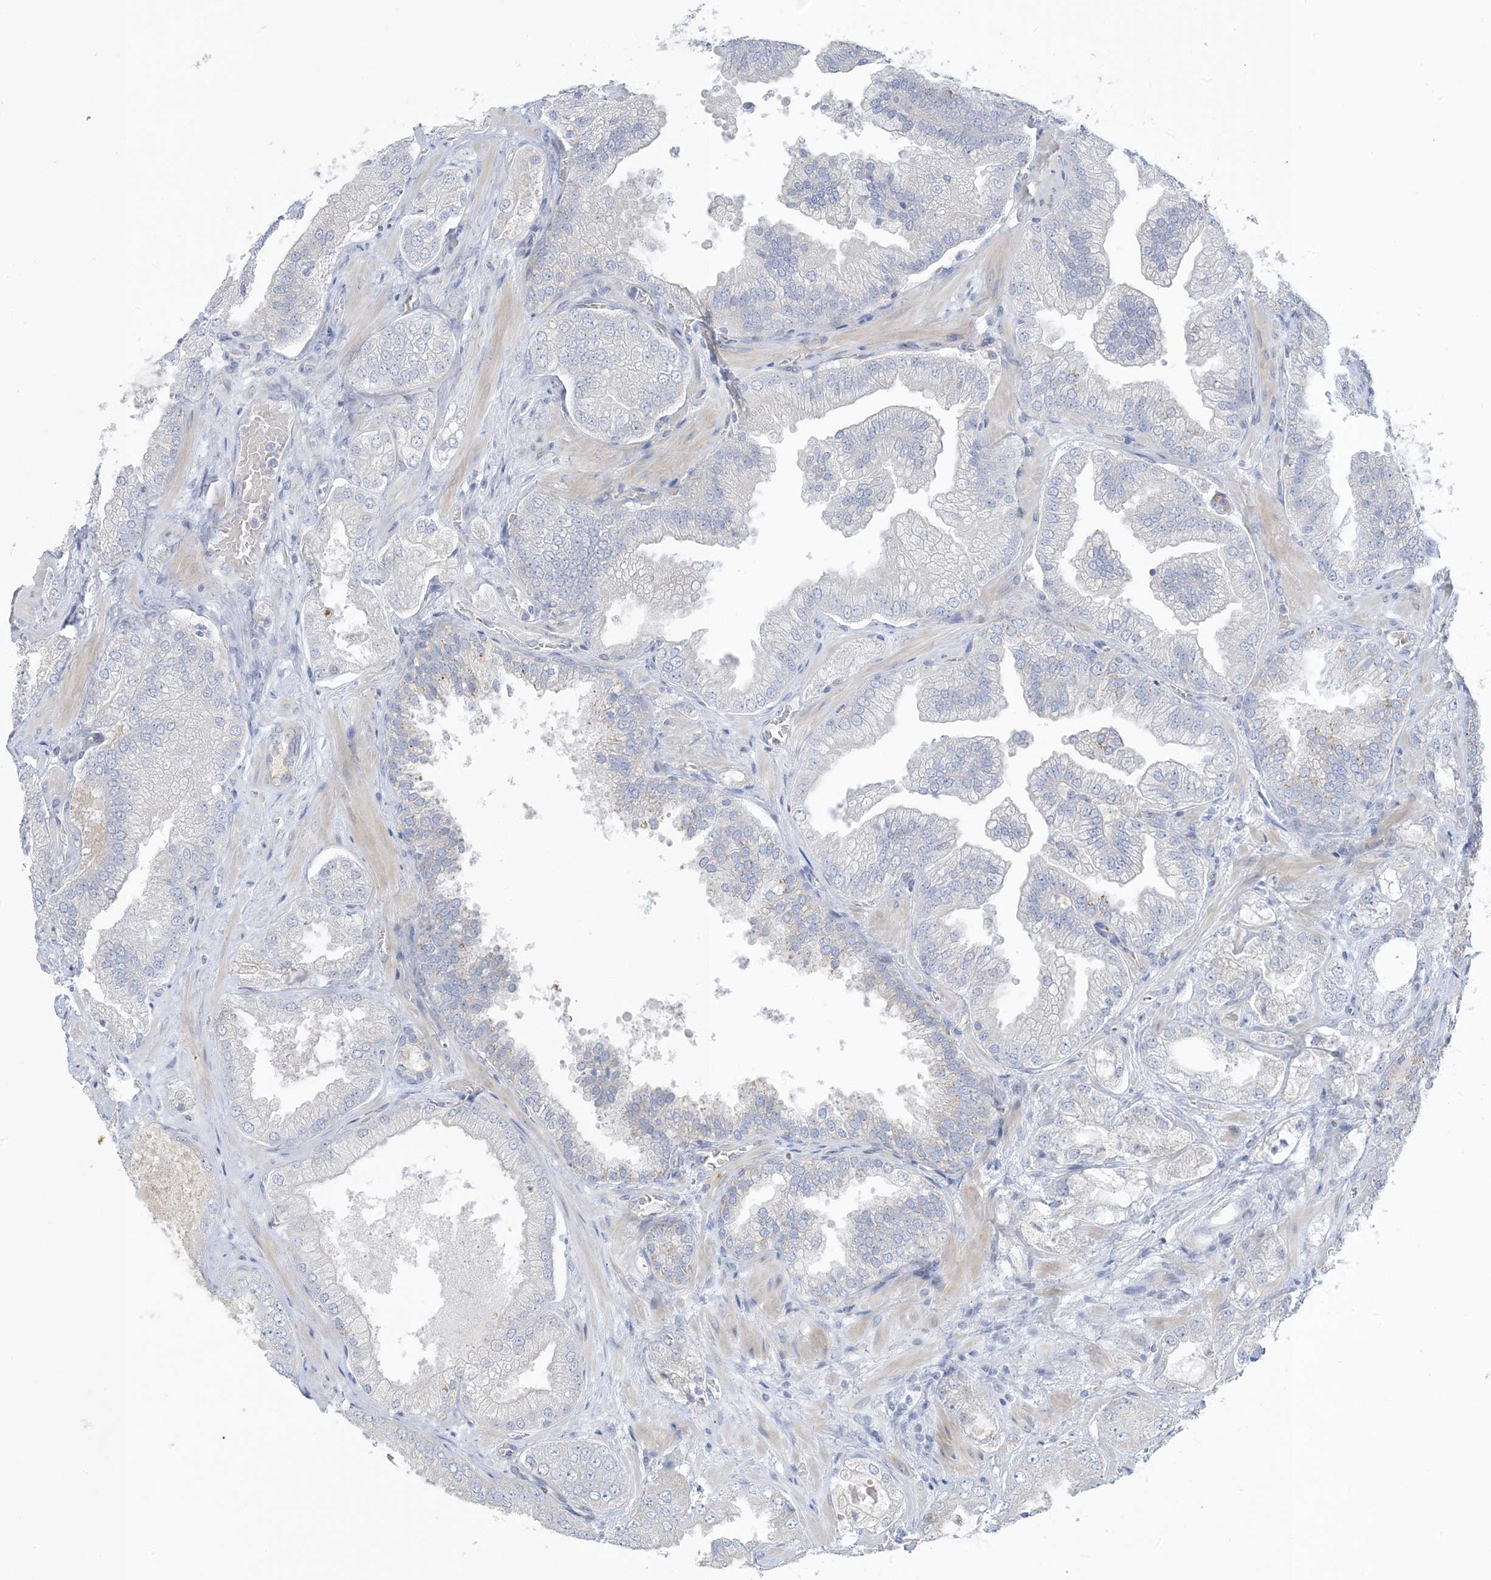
{"staining": {"intensity": "negative", "quantity": "none", "location": "none"}, "tissue": "prostate cancer", "cell_type": "Tumor cells", "image_type": "cancer", "snomed": [{"axis": "morphology", "description": "Adenocarcinoma, High grade"}, {"axis": "topography", "description": "Prostate"}], "caption": "Tumor cells are negative for protein expression in human prostate adenocarcinoma (high-grade).", "gene": "XIRP2", "patient": {"sex": "male", "age": 58}}